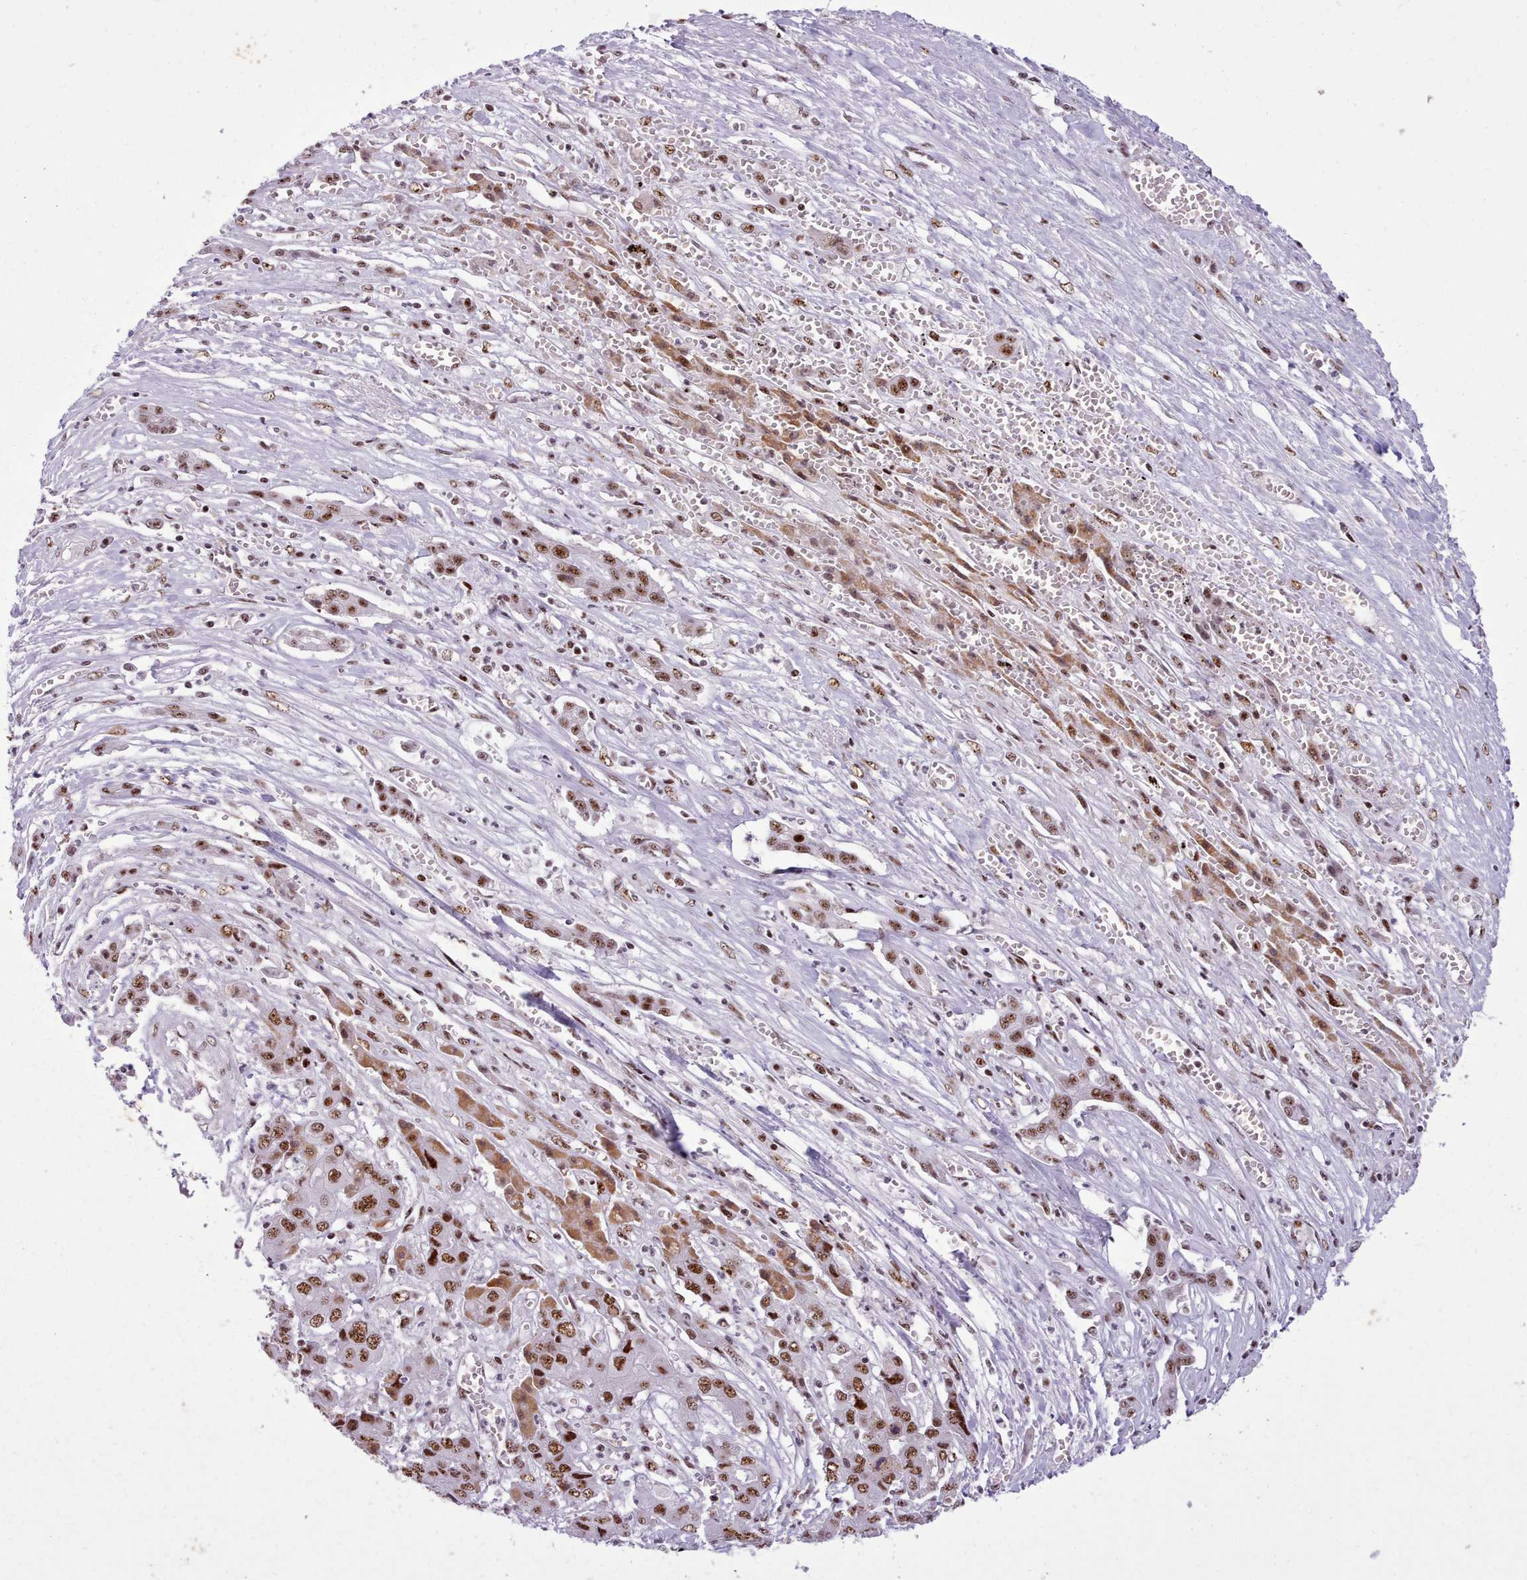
{"staining": {"intensity": "moderate", "quantity": ">75%", "location": "cytoplasmic/membranous,nuclear"}, "tissue": "liver cancer", "cell_type": "Tumor cells", "image_type": "cancer", "snomed": [{"axis": "morphology", "description": "Cholangiocarcinoma"}, {"axis": "topography", "description": "Liver"}], "caption": "The micrograph exhibits a brown stain indicating the presence of a protein in the cytoplasmic/membranous and nuclear of tumor cells in cholangiocarcinoma (liver). (DAB (3,3'-diaminobenzidine) IHC, brown staining for protein, blue staining for nuclei).", "gene": "TMEM35B", "patient": {"sex": "male", "age": 67}}